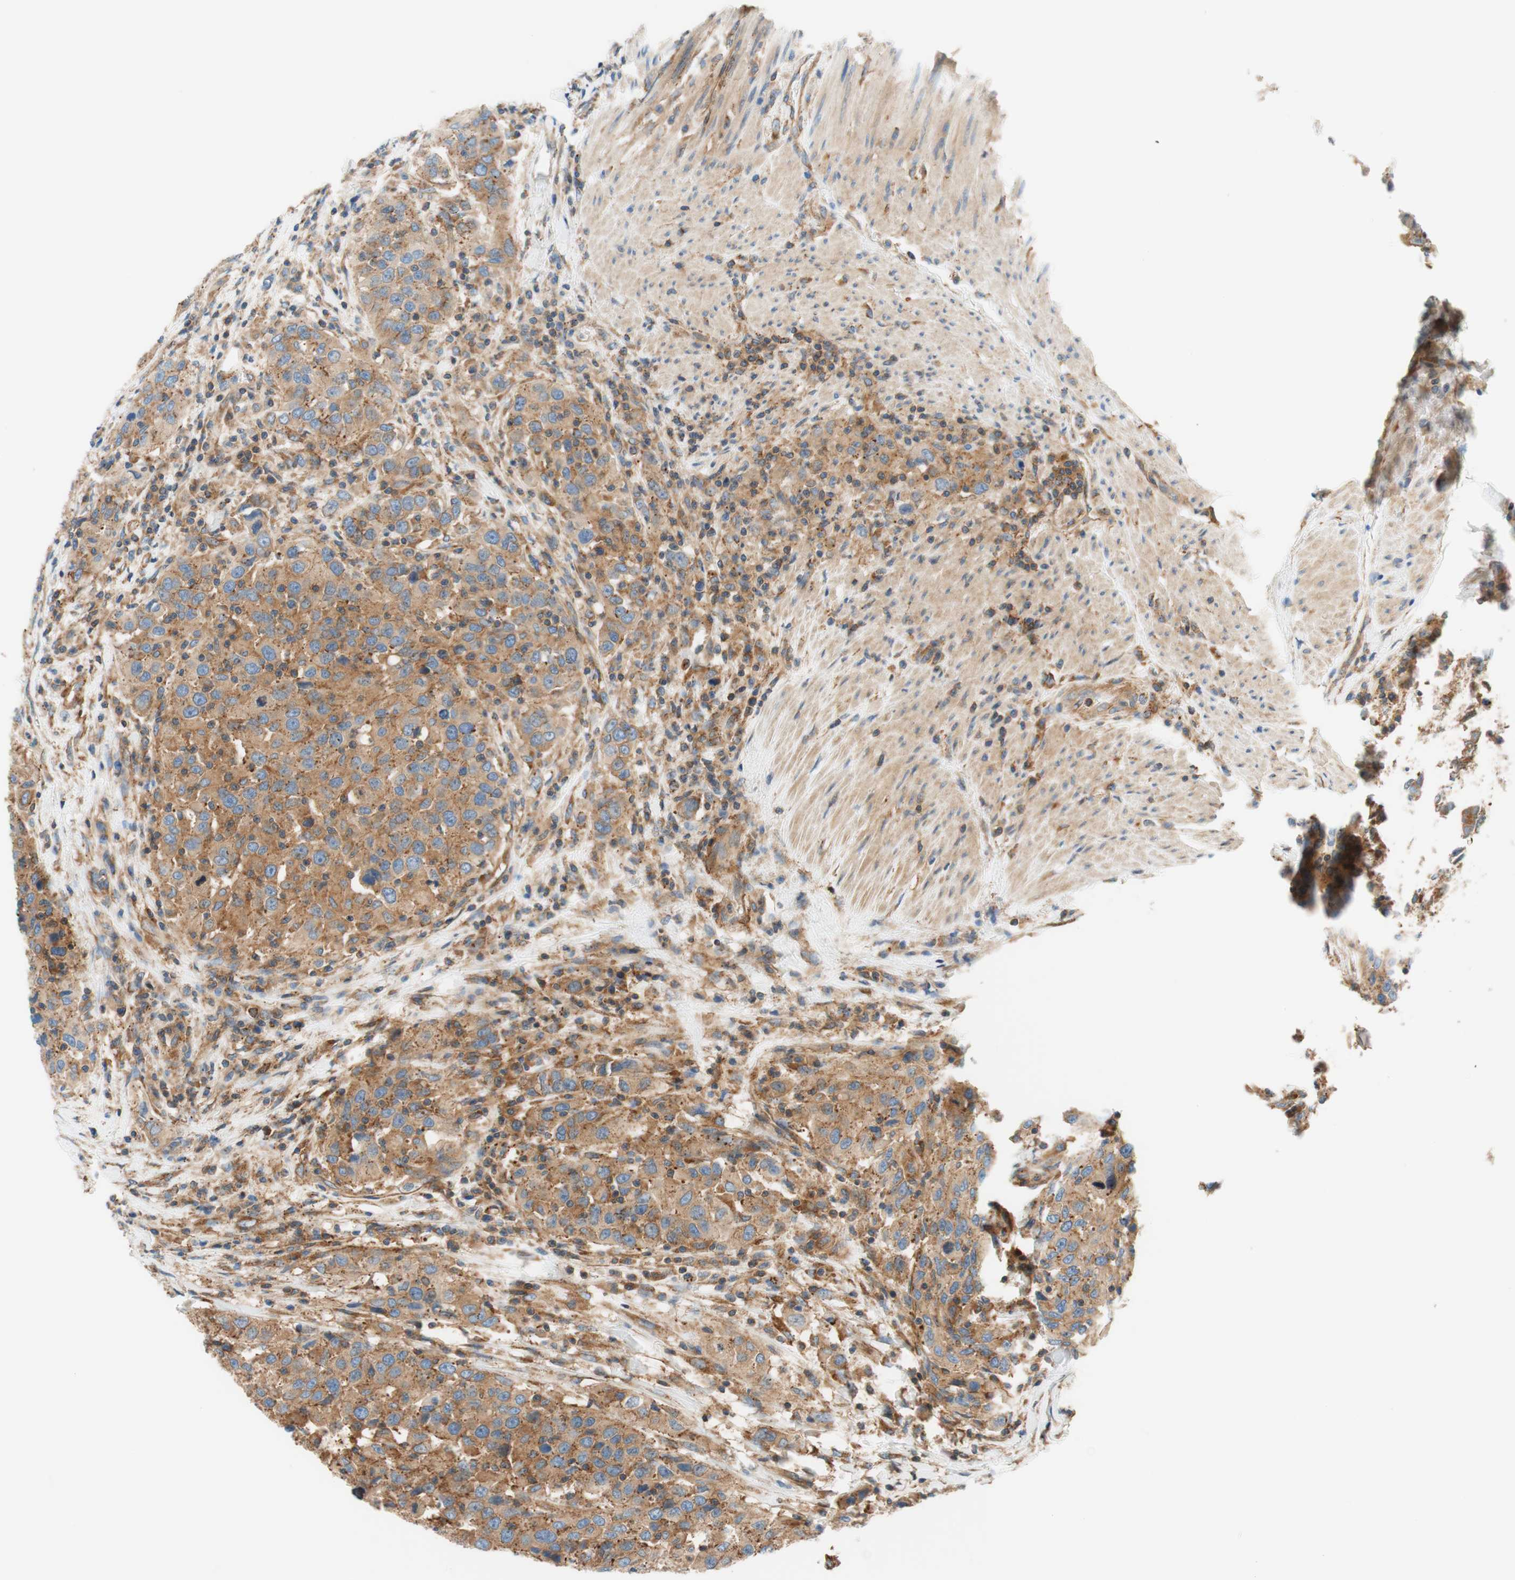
{"staining": {"intensity": "moderate", "quantity": ">75%", "location": "cytoplasmic/membranous"}, "tissue": "urothelial cancer", "cell_type": "Tumor cells", "image_type": "cancer", "snomed": [{"axis": "morphology", "description": "Urothelial carcinoma, High grade"}, {"axis": "topography", "description": "Urinary bladder"}], "caption": "Immunohistochemical staining of human high-grade urothelial carcinoma exhibits moderate cytoplasmic/membranous protein positivity in about >75% of tumor cells. The staining was performed using DAB (3,3'-diaminobenzidine), with brown indicating positive protein expression. Nuclei are stained blue with hematoxylin.", "gene": "VPS26A", "patient": {"sex": "female", "age": 80}}